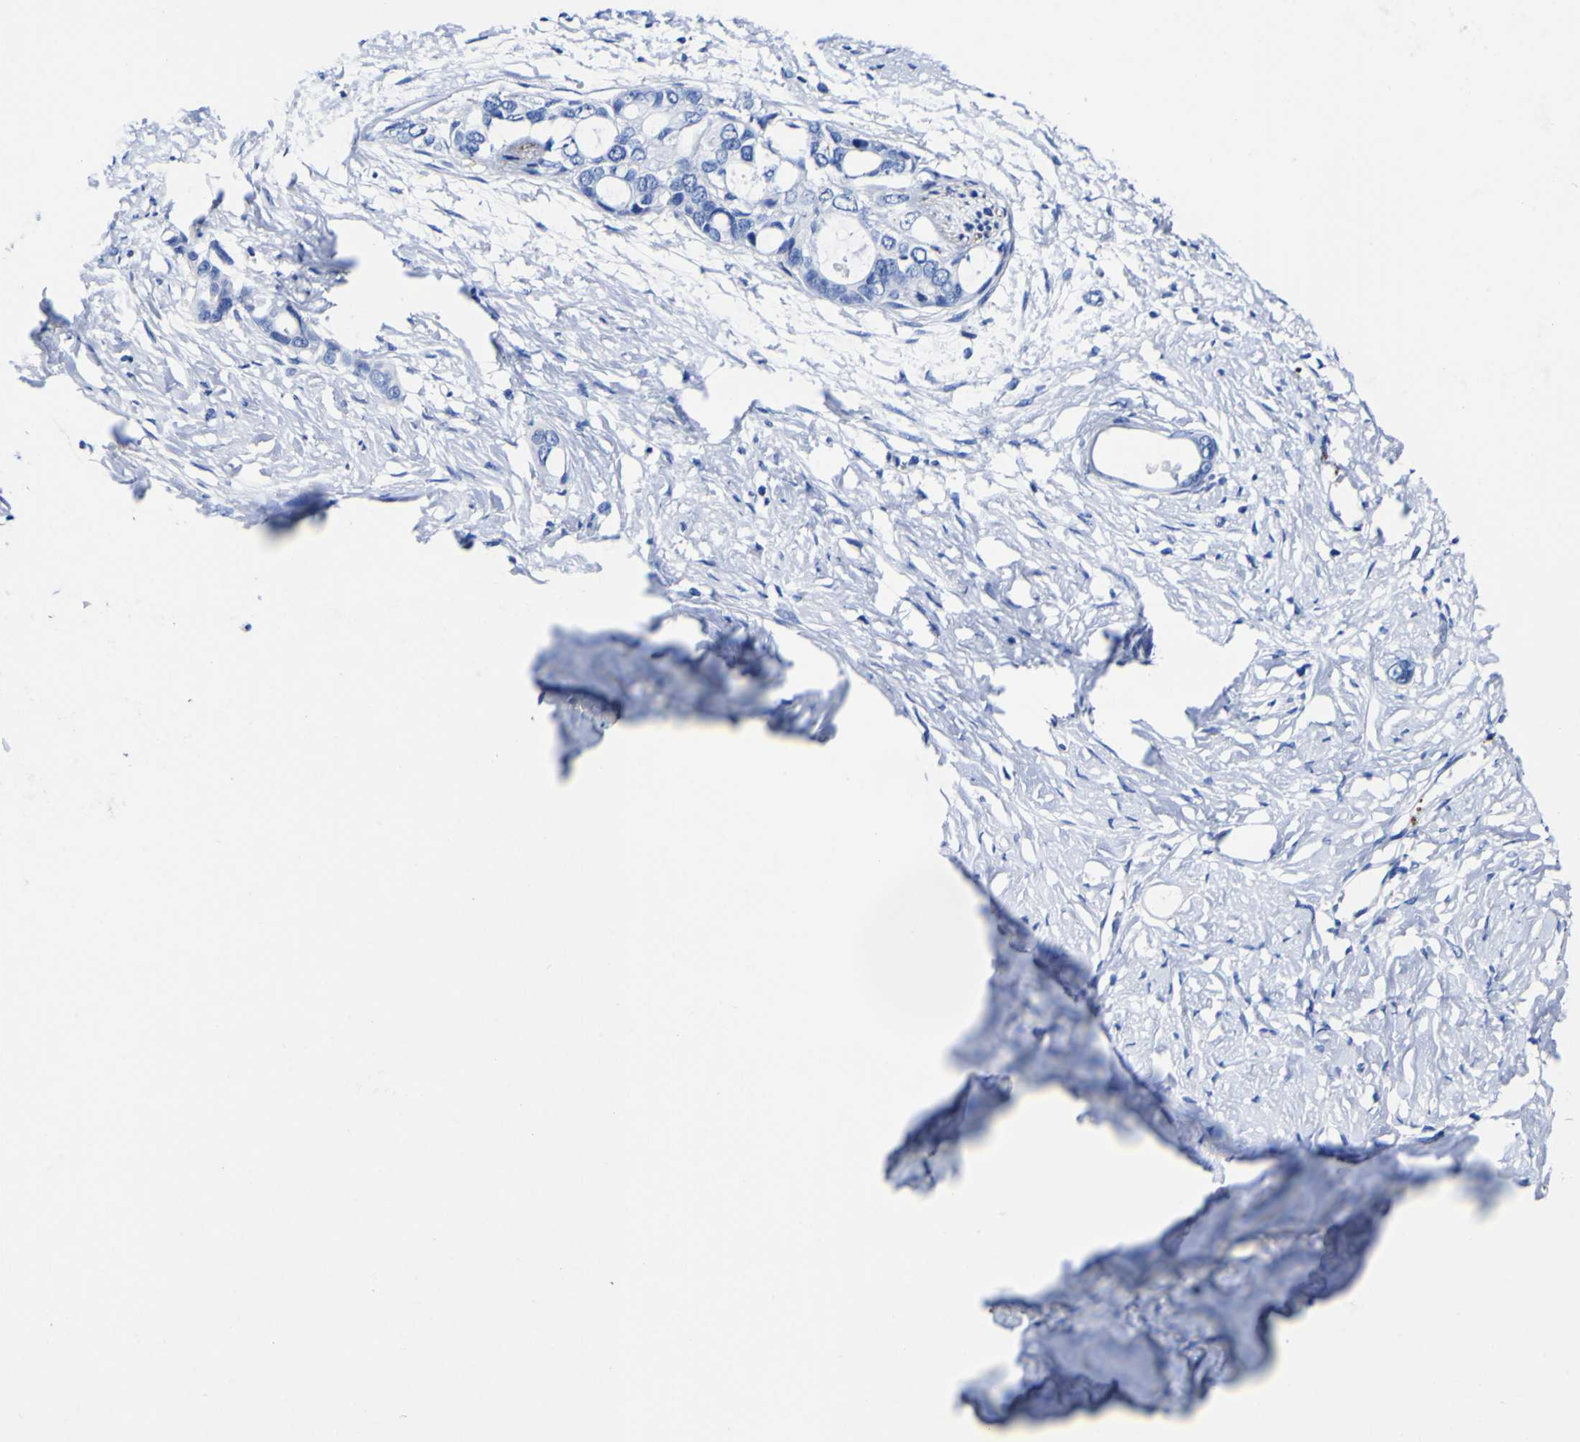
{"staining": {"intensity": "negative", "quantity": "none", "location": "none"}, "tissue": "stomach cancer", "cell_type": "Tumor cells", "image_type": "cancer", "snomed": [{"axis": "morphology", "description": "Adenocarcinoma, NOS"}, {"axis": "topography", "description": "Stomach, lower"}], "caption": "Immunohistochemical staining of stomach cancer shows no significant positivity in tumor cells. (Immunohistochemistry, brightfield microscopy, high magnification).", "gene": "HLA-DQA1", "patient": {"sex": "male", "age": 88}}